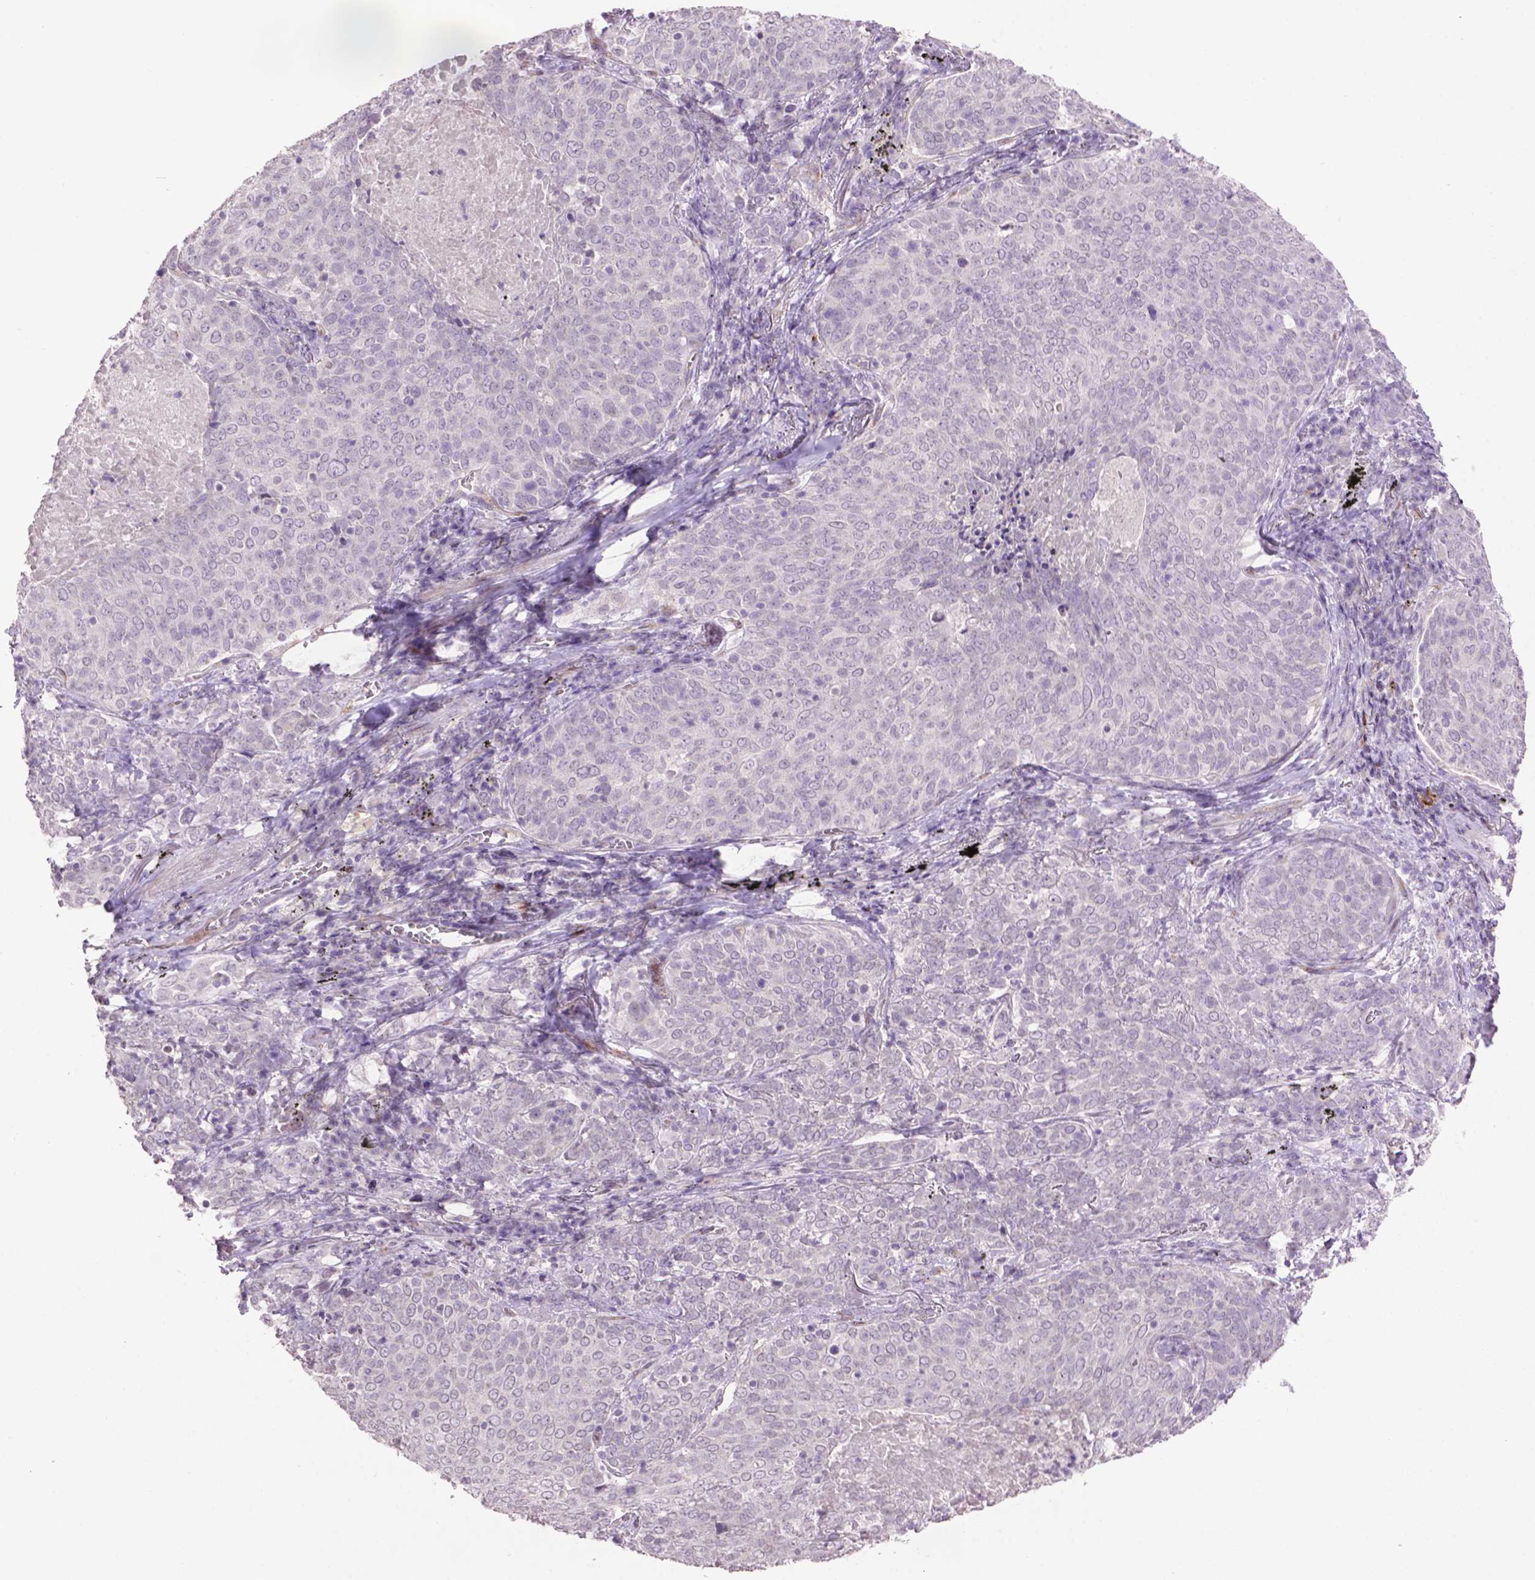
{"staining": {"intensity": "negative", "quantity": "none", "location": "none"}, "tissue": "lung cancer", "cell_type": "Tumor cells", "image_type": "cancer", "snomed": [{"axis": "morphology", "description": "Squamous cell carcinoma, NOS"}, {"axis": "topography", "description": "Lung"}], "caption": "Lung cancer was stained to show a protein in brown. There is no significant positivity in tumor cells.", "gene": "TH", "patient": {"sex": "male", "age": 82}}